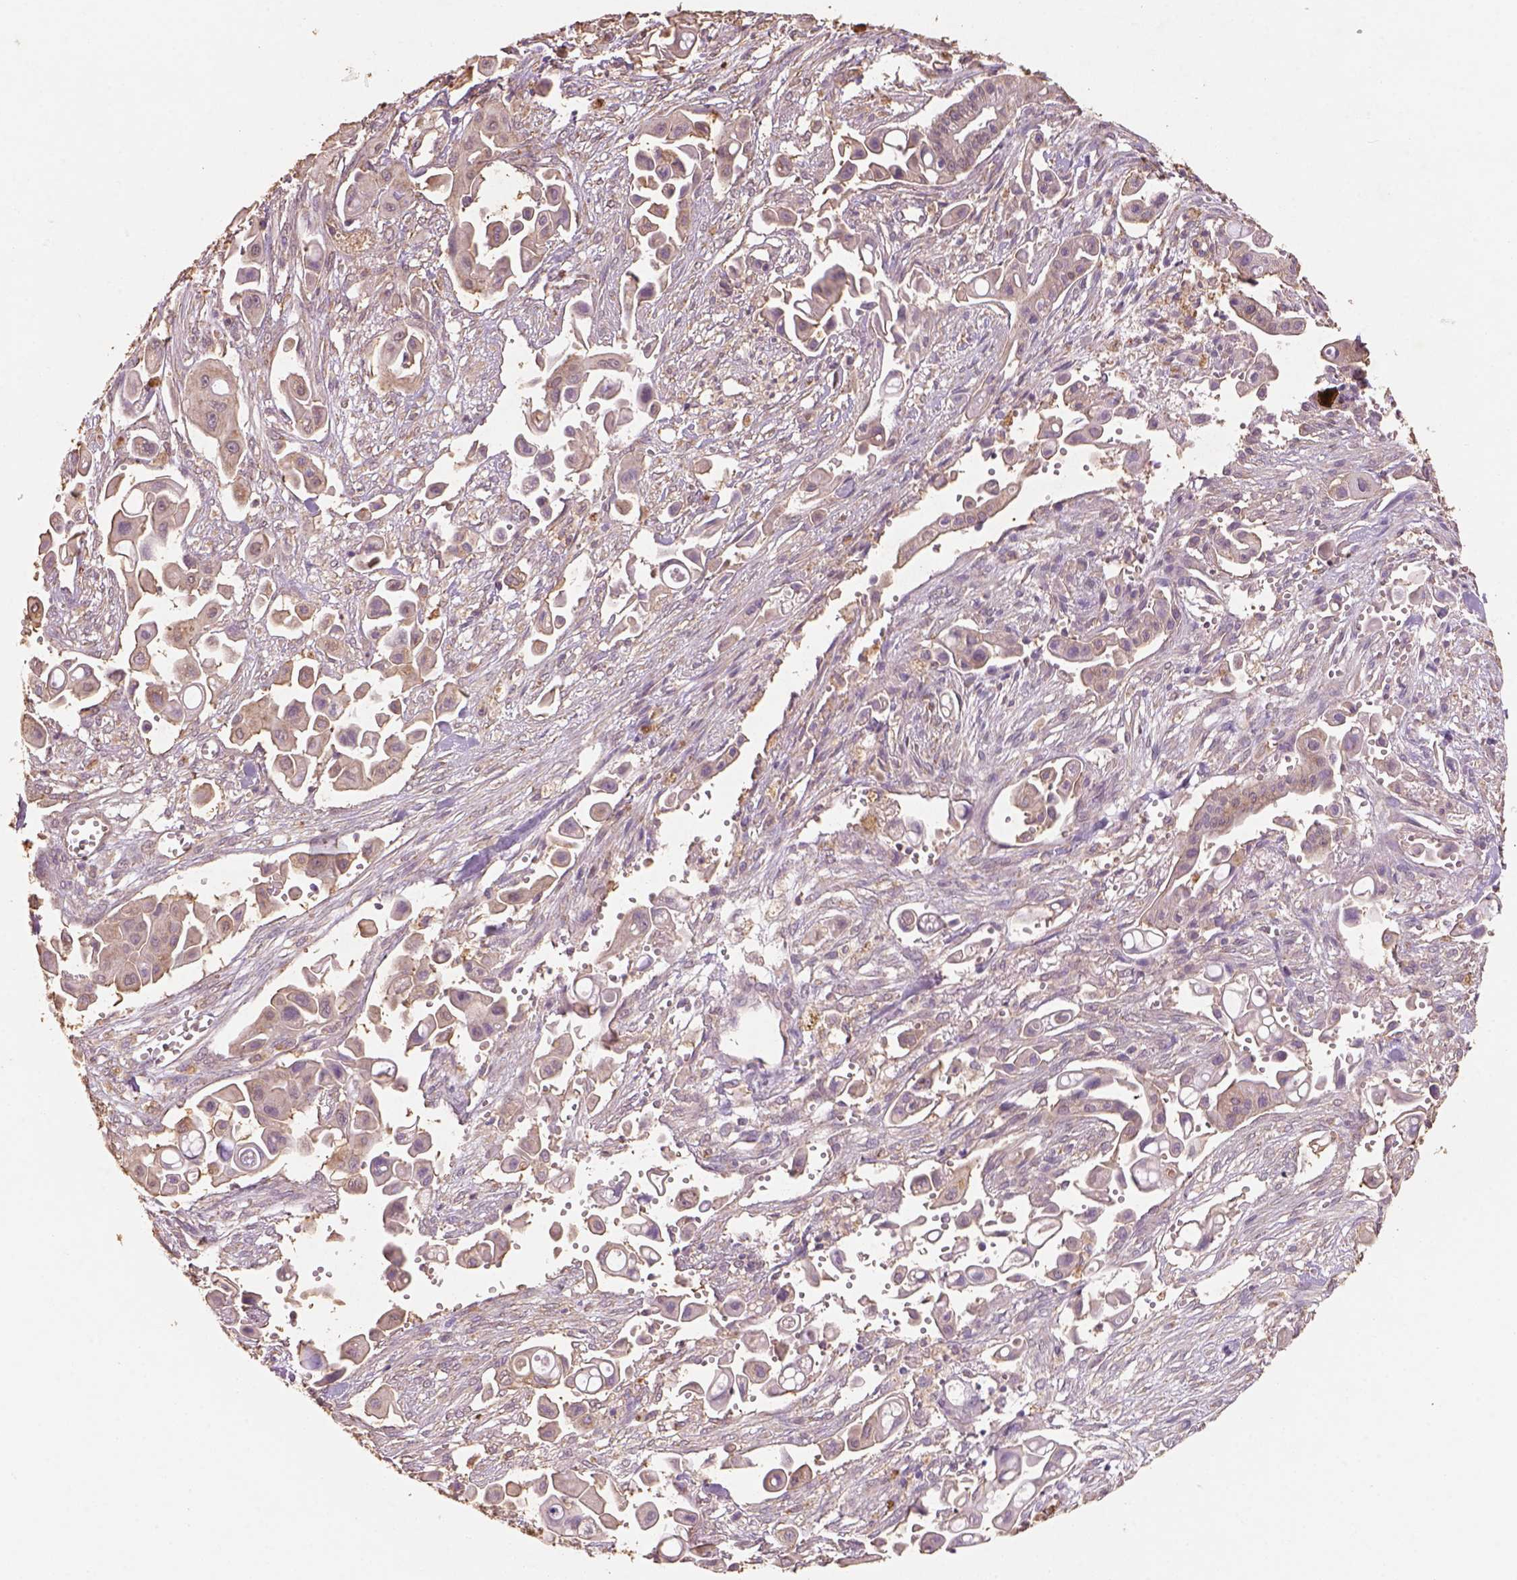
{"staining": {"intensity": "weak", "quantity": "25%-75%", "location": "cytoplasmic/membranous"}, "tissue": "pancreatic cancer", "cell_type": "Tumor cells", "image_type": "cancer", "snomed": [{"axis": "morphology", "description": "Adenocarcinoma, NOS"}, {"axis": "topography", "description": "Pancreas"}], "caption": "Tumor cells demonstrate low levels of weak cytoplasmic/membranous staining in approximately 25%-75% of cells in human pancreatic cancer. (IHC, brightfield microscopy, high magnification).", "gene": "AP2B1", "patient": {"sex": "male", "age": 50}}